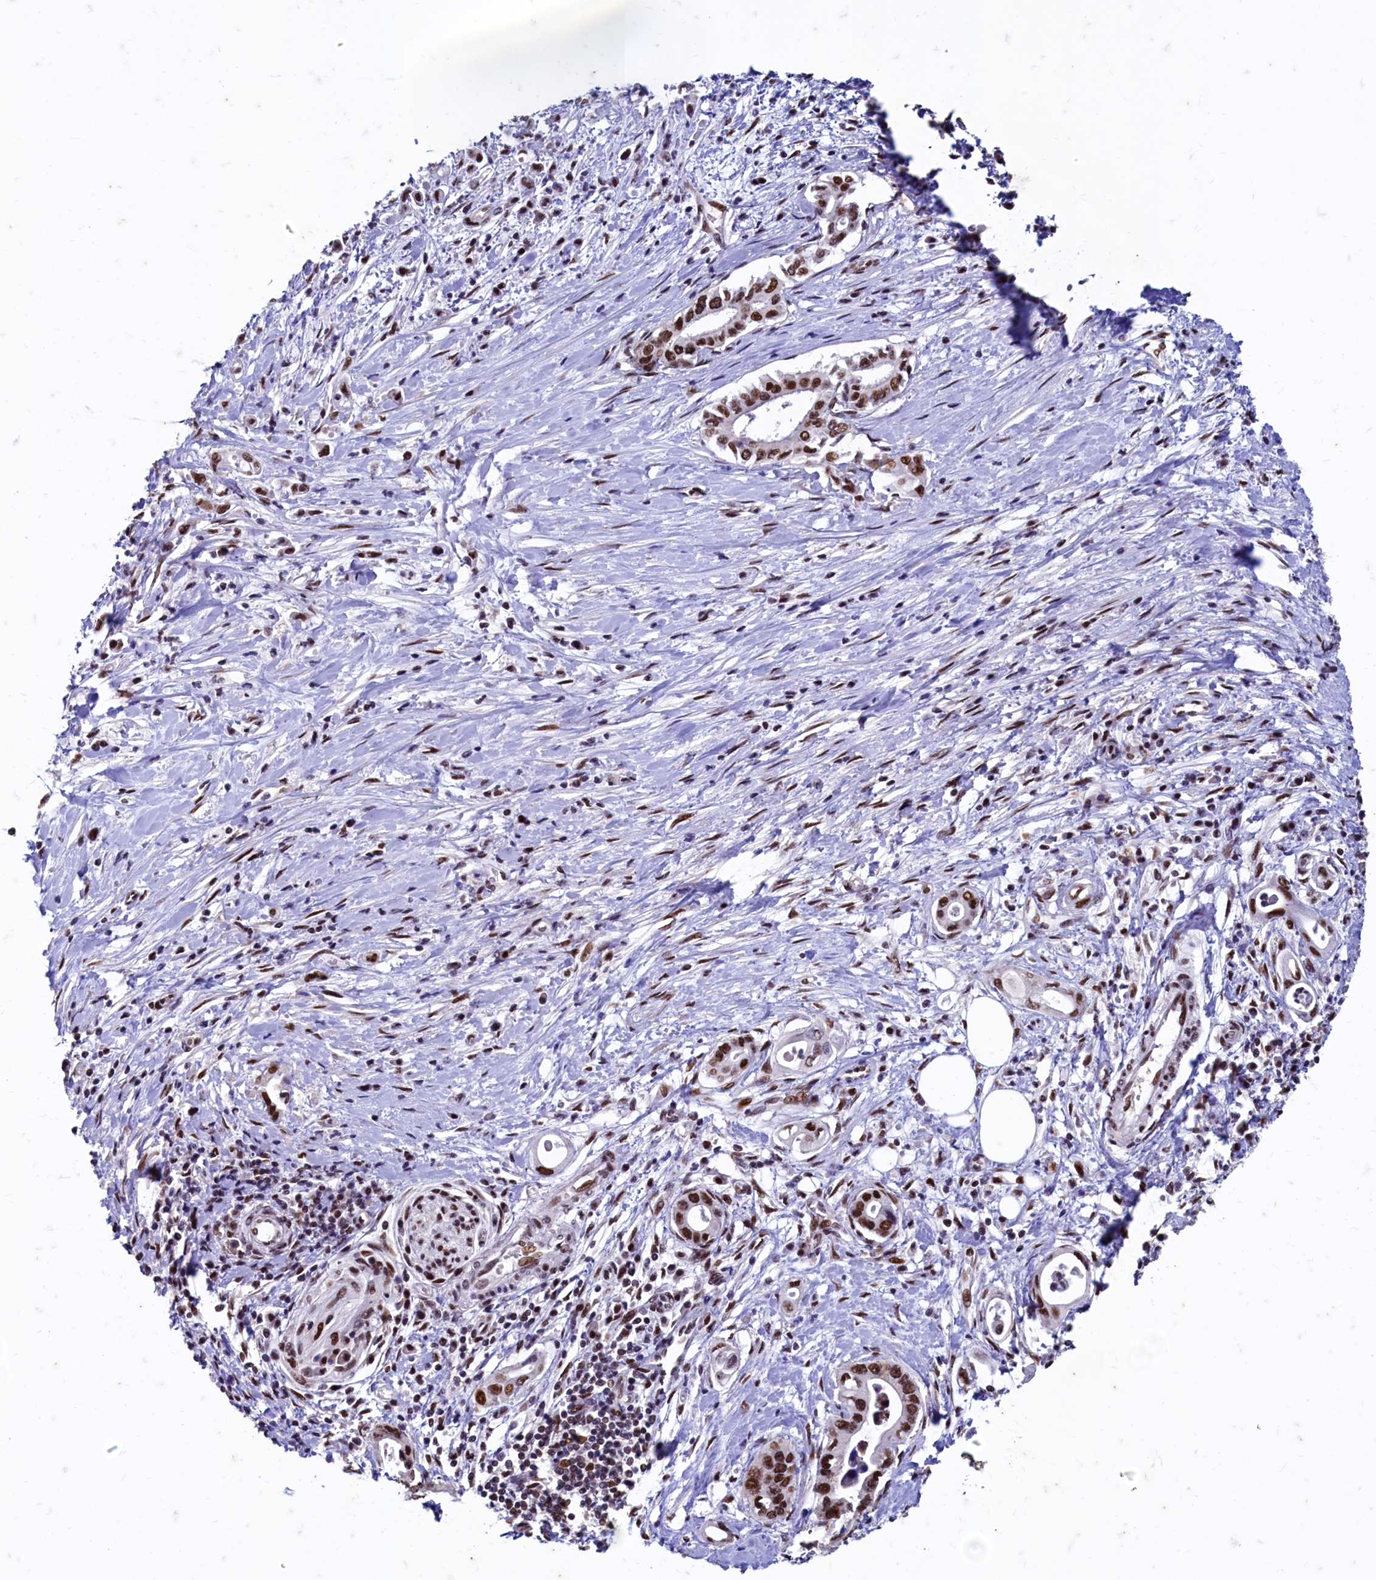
{"staining": {"intensity": "strong", "quantity": ">75%", "location": "nuclear"}, "tissue": "pancreatic cancer", "cell_type": "Tumor cells", "image_type": "cancer", "snomed": [{"axis": "morphology", "description": "Adenocarcinoma, NOS"}, {"axis": "topography", "description": "Pancreas"}], "caption": "An immunohistochemistry (IHC) photomicrograph of neoplastic tissue is shown. Protein staining in brown labels strong nuclear positivity in pancreatic adenocarcinoma within tumor cells.", "gene": "CPSF7", "patient": {"sex": "female", "age": 66}}